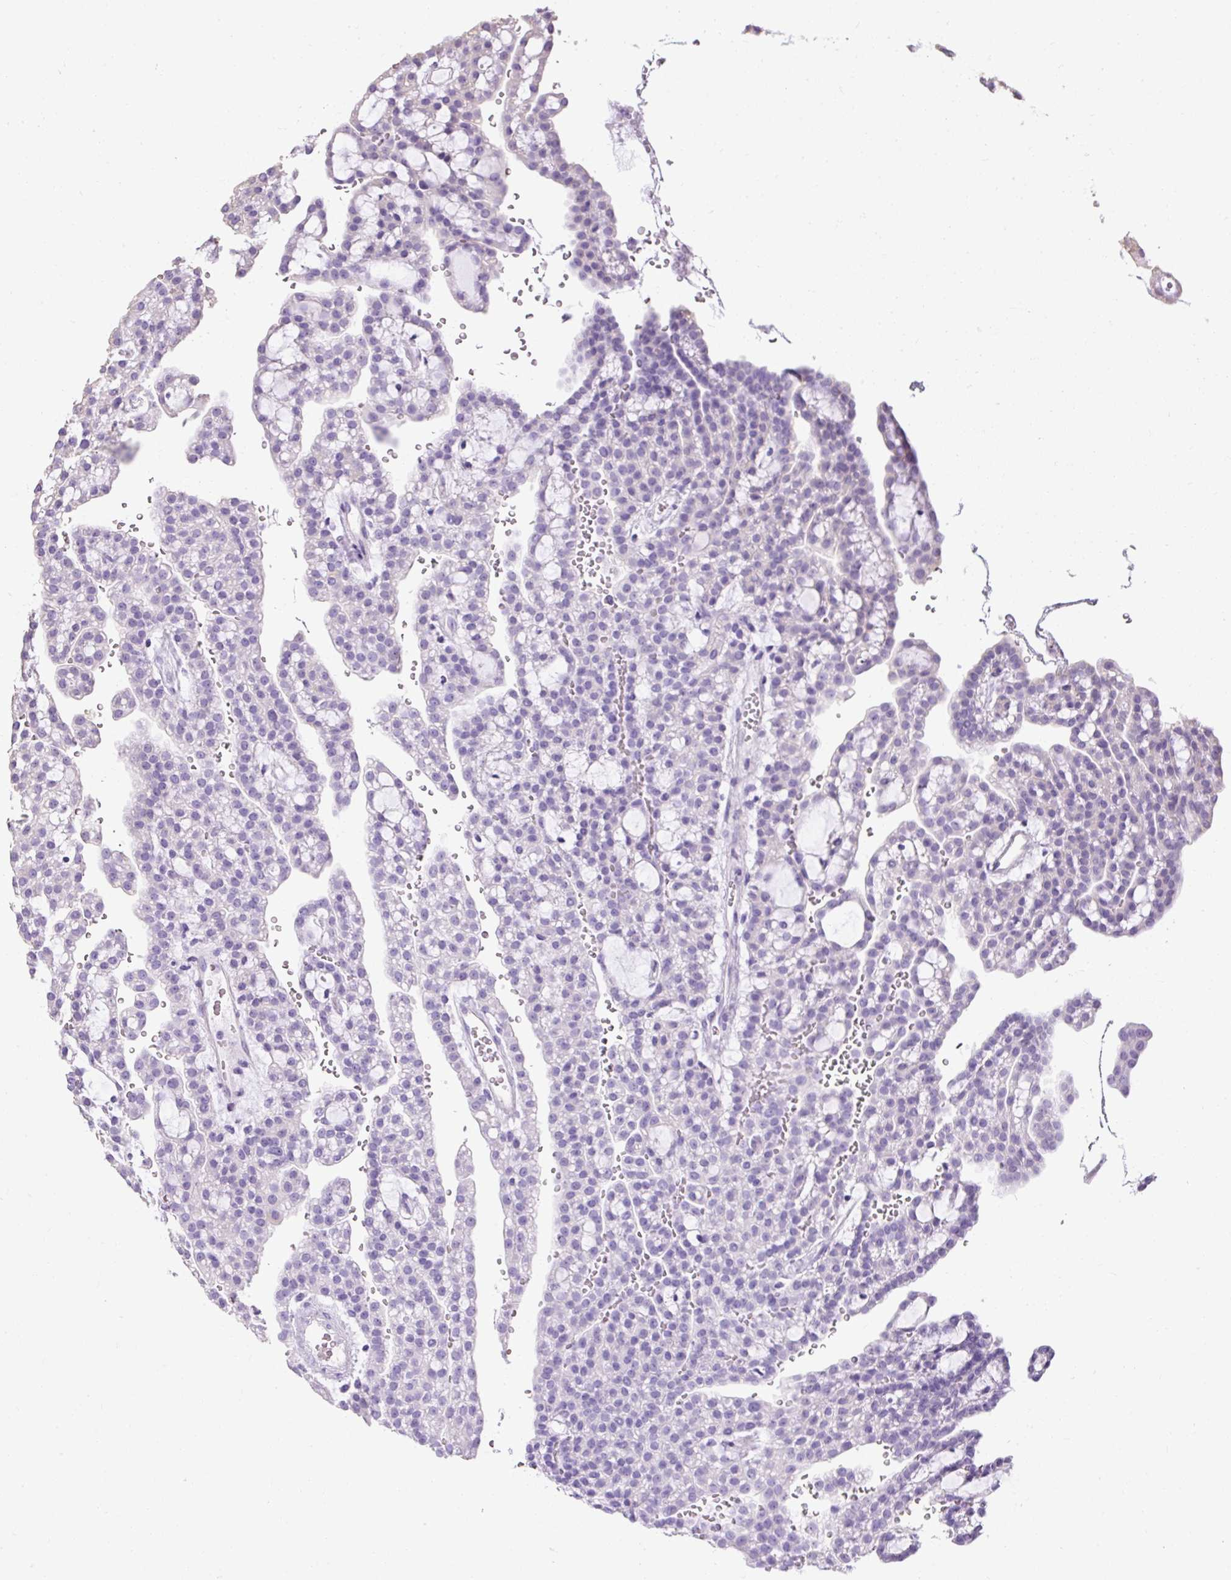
{"staining": {"intensity": "negative", "quantity": "none", "location": "none"}, "tissue": "renal cancer", "cell_type": "Tumor cells", "image_type": "cancer", "snomed": [{"axis": "morphology", "description": "Adenocarcinoma, NOS"}, {"axis": "topography", "description": "Kidney"}], "caption": "This photomicrograph is of renal adenocarcinoma stained with IHC to label a protein in brown with the nuclei are counter-stained blue. There is no staining in tumor cells. Brightfield microscopy of immunohistochemistry stained with DAB (3,3'-diaminobenzidine) (brown) and hematoxylin (blue), captured at high magnification.", "gene": "C2CD4C", "patient": {"sex": "male", "age": 63}}